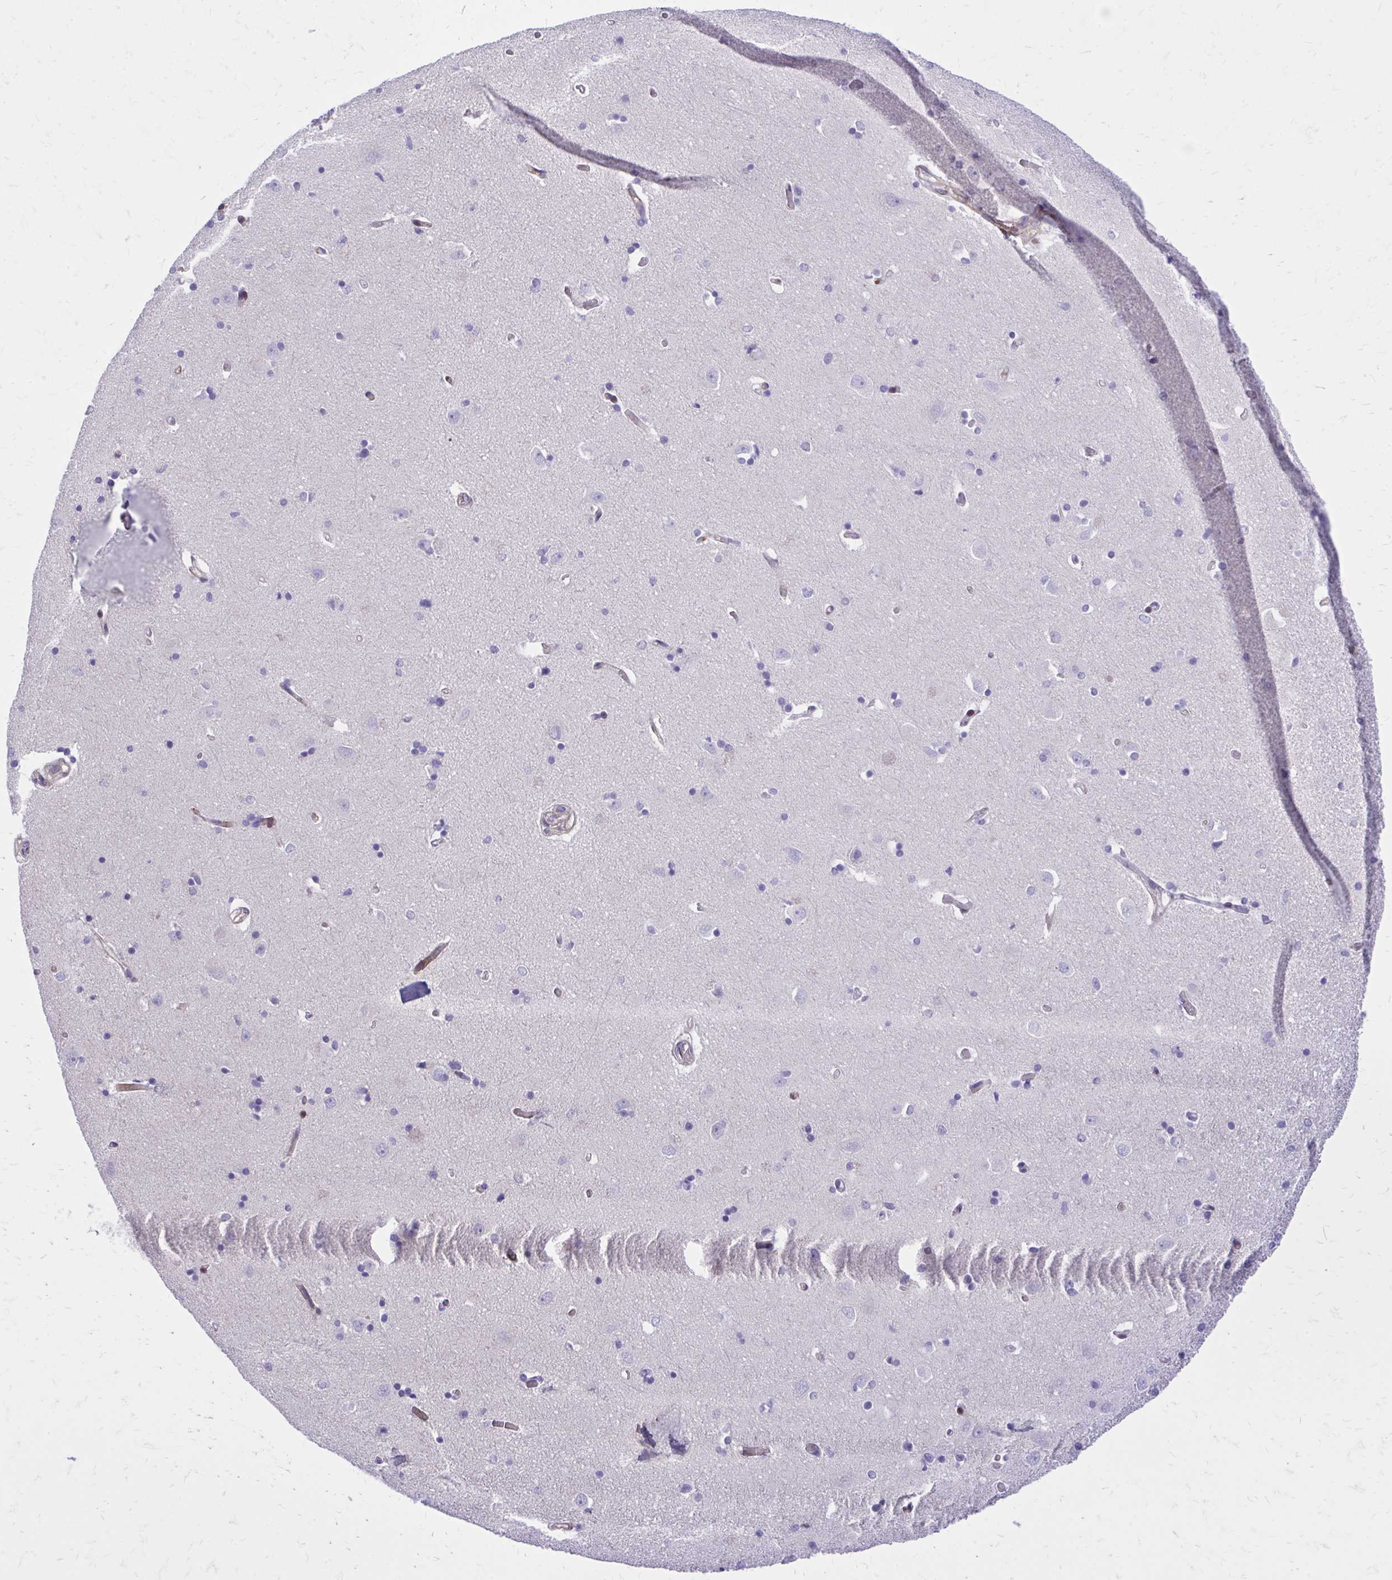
{"staining": {"intensity": "negative", "quantity": "none", "location": "none"}, "tissue": "caudate", "cell_type": "Glial cells", "image_type": "normal", "snomed": [{"axis": "morphology", "description": "Normal tissue, NOS"}, {"axis": "topography", "description": "Lateral ventricle wall"}, {"axis": "topography", "description": "Hippocampus"}], "caption": "This is a micrograph of immunohistochemistry staining of normal caudate, which shows no expression in glial cells.", "gene": "ADAMTSL1", "patient": {"sex": "female", "age": 63}}